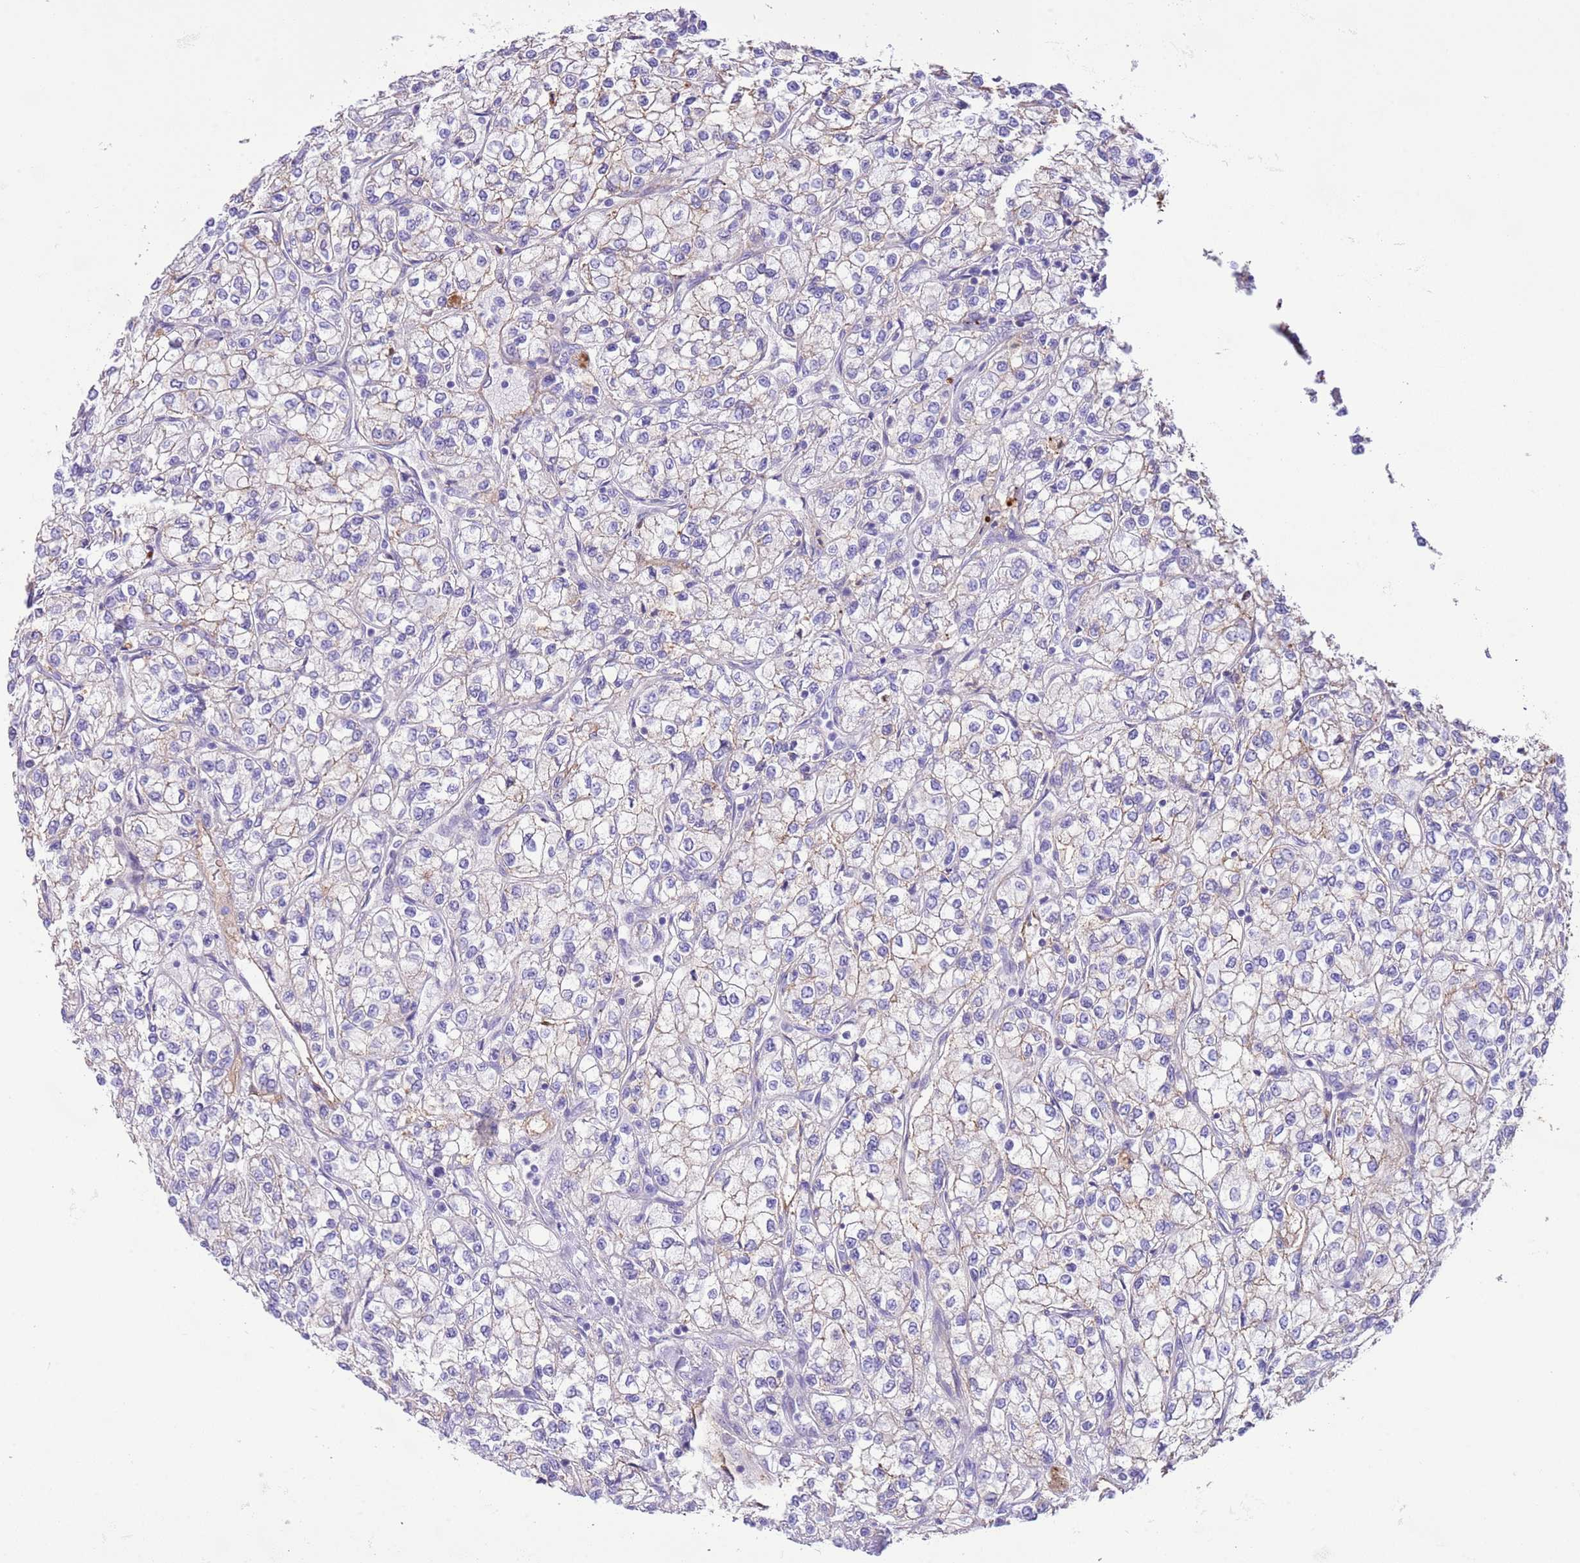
{"staining": {"intensity": "negative", "quantity": "none", "location": "none"}, "tissue": "renal cancer", "cell_type": "Tumor cells", "image_type": "cancer", "snomed": [{"axis": "morphology", "description": "Adenocarcinoma, NOS"}, {"axis": "topography", "description": "Kidney"}], "caption": "Tumor cells are negative for protein expression in human adenocarcinoma (renal). (IHC, brightfield microscopy, high magnification).", "gene": "IGF1", "patient": {"sex": "male", "age": 80}}